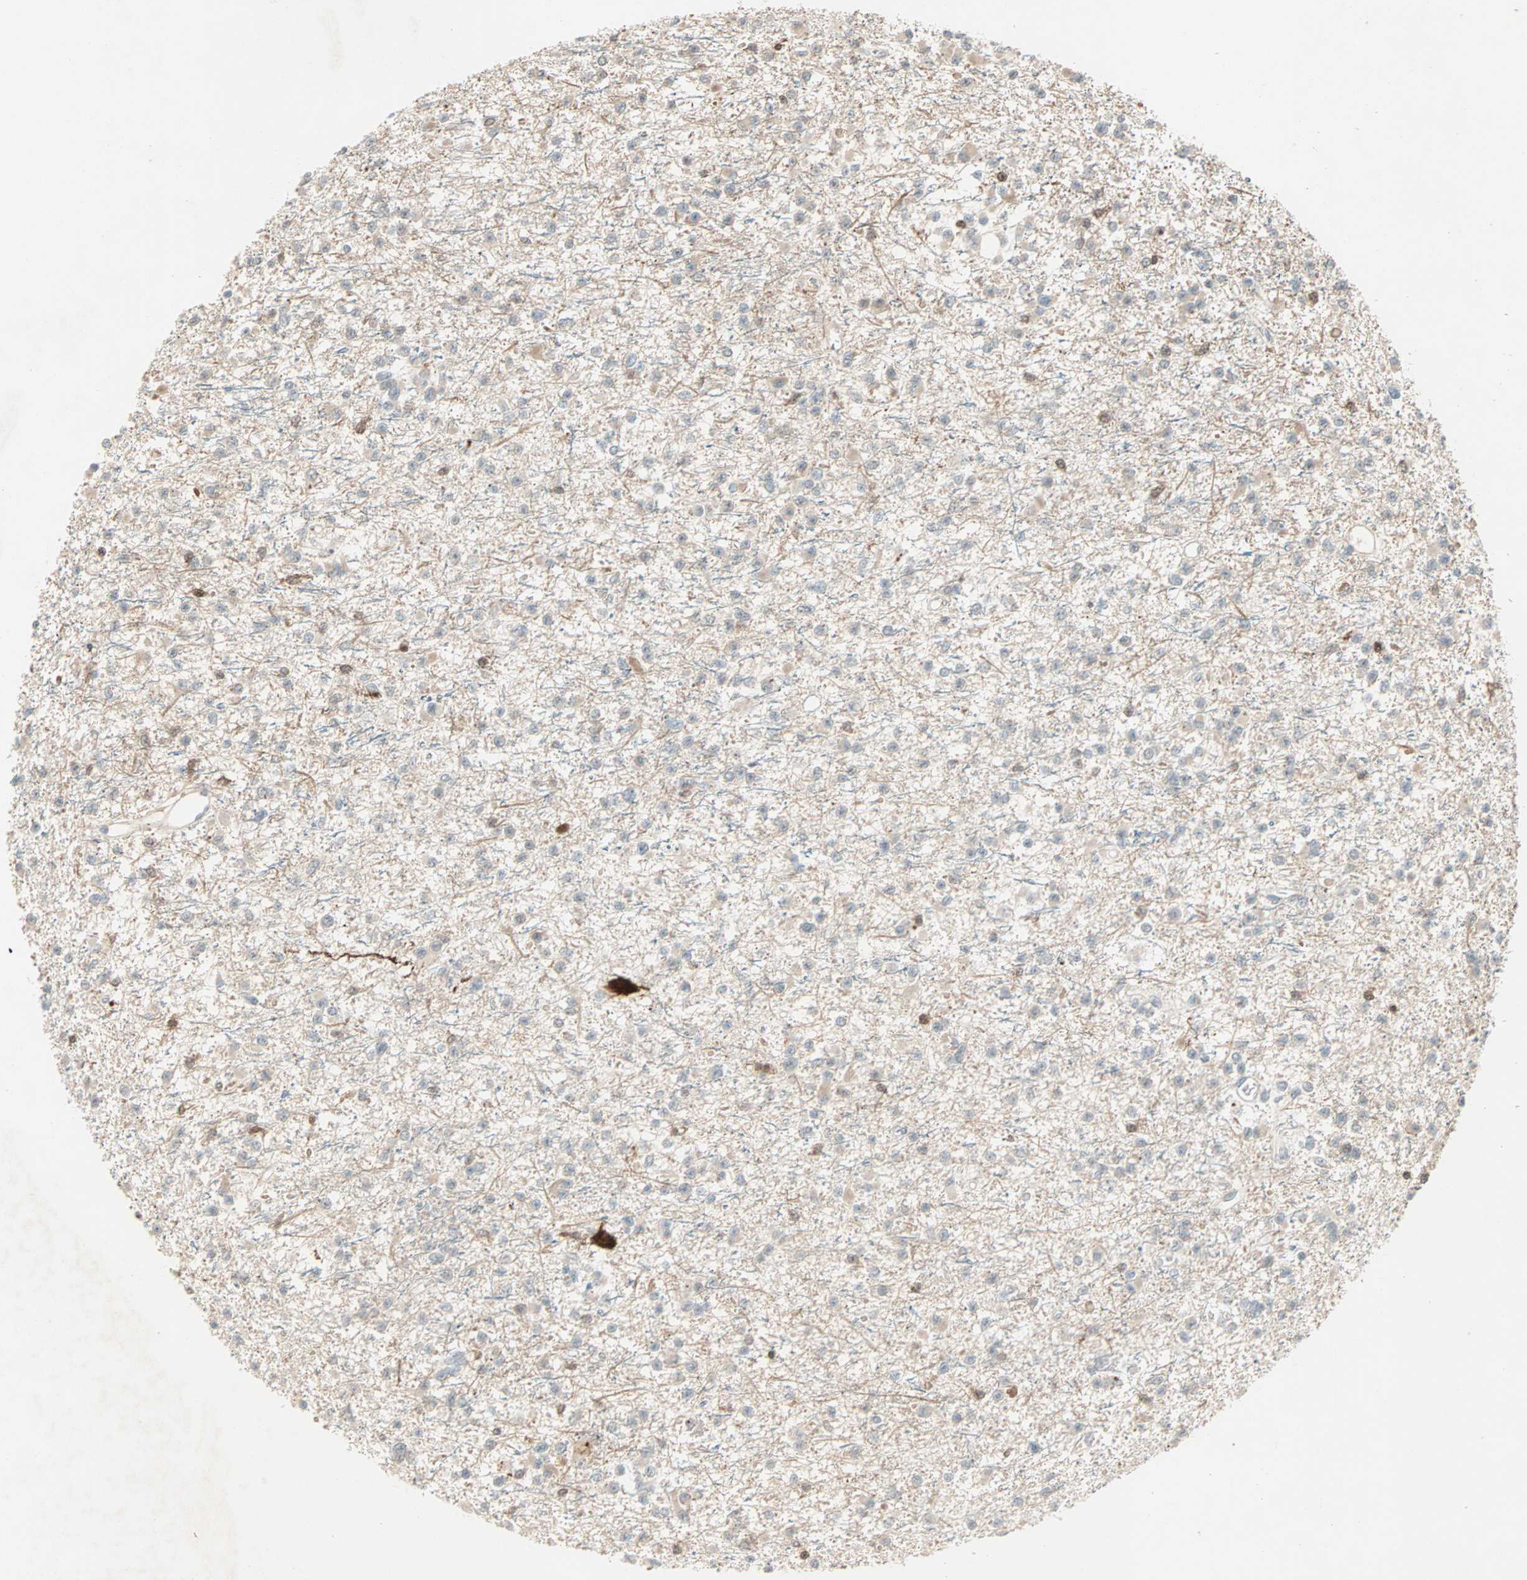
{"staining": {"intensity": "weak", "quantity": "<25%", "location": "cytoplasmic/membranous"}, "tissue": "glioma", "cell_type": "Tumor cells", "image_type": "cancer", "snomed": [{"axis": "morphology", "description": "Glioma, malignant, Low grade"}, {"axis": "topography", "description": "Brain"}], "caption": "Glioma was stained to show a protein in brown. There is no significant positivity in tumor cells.", "gene": "RTL6", "patient": {"sex": "female", "age": 22}}